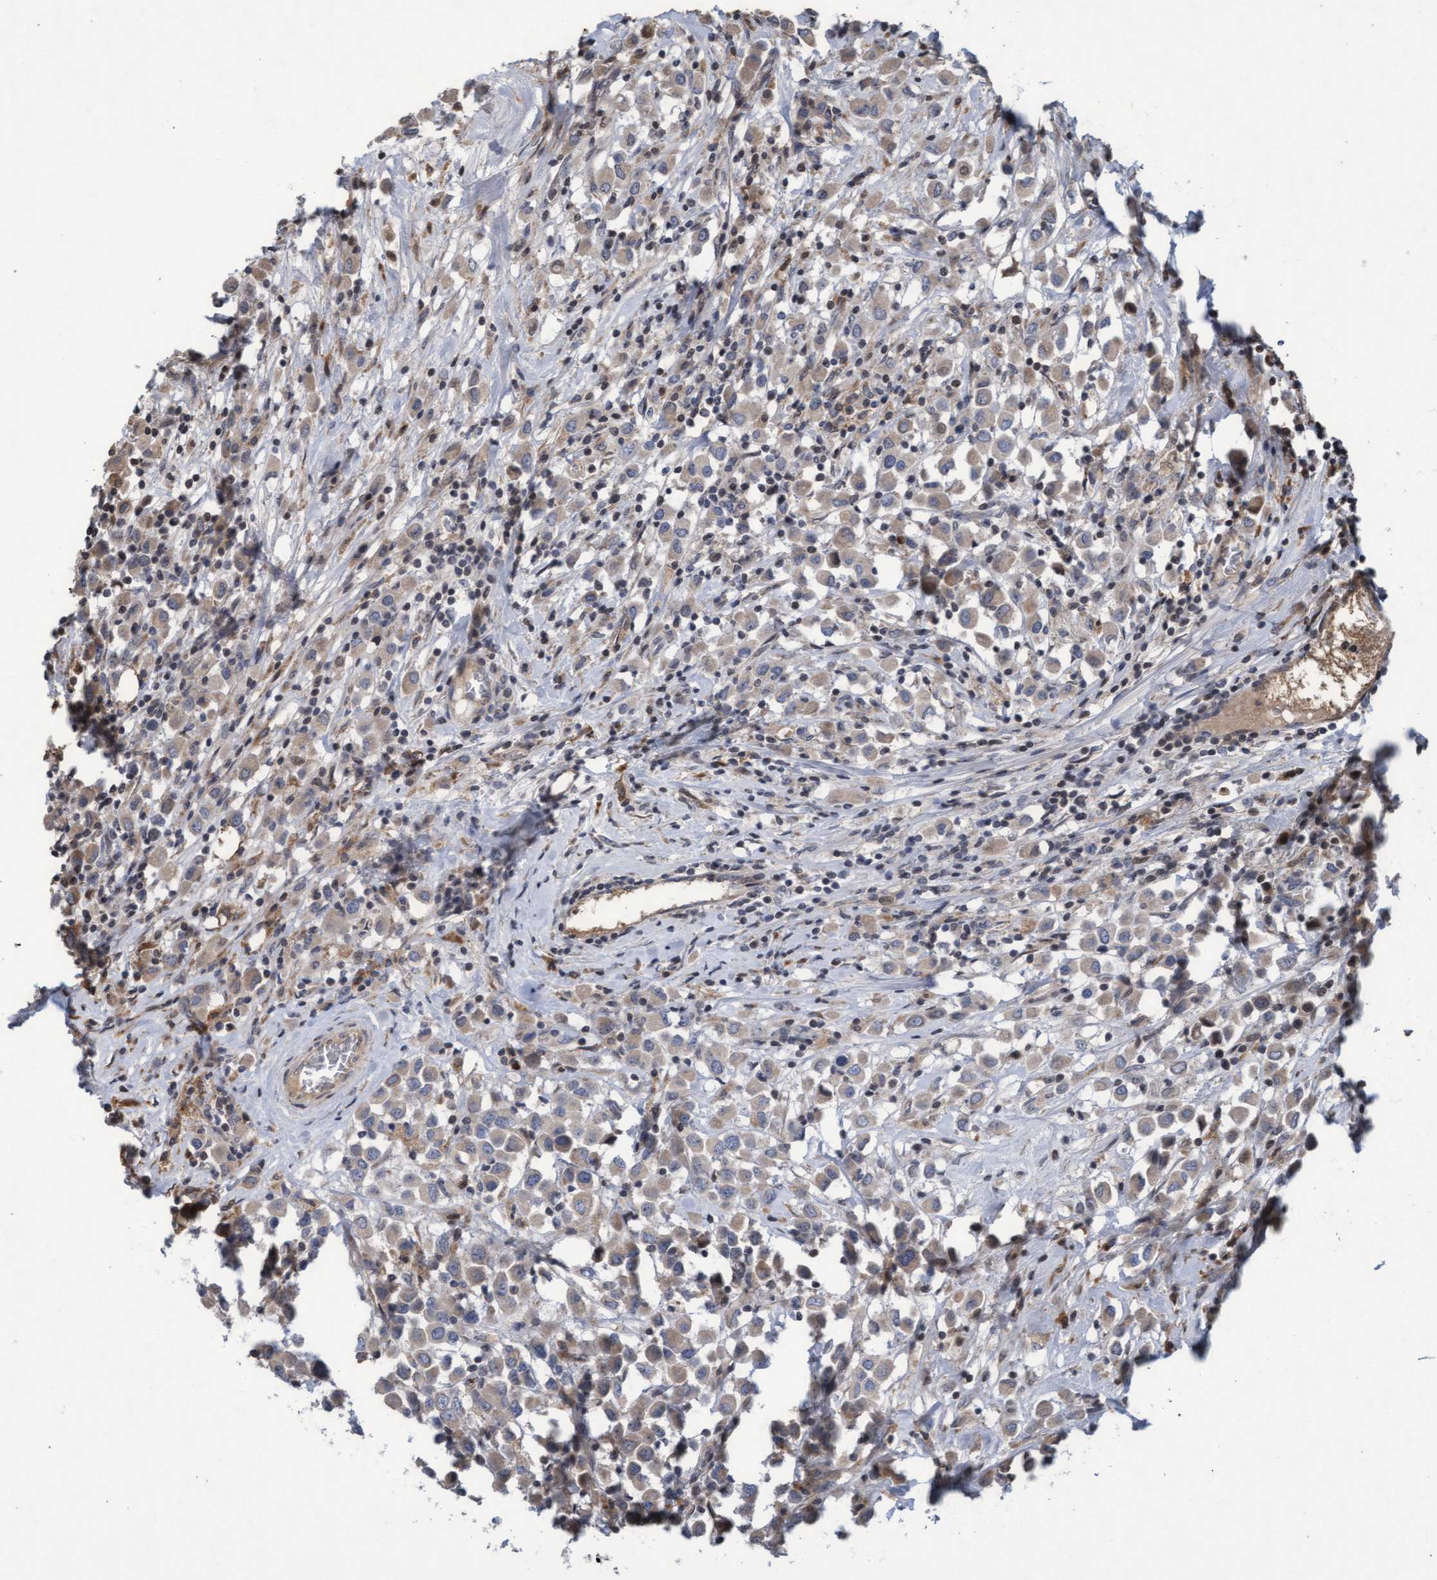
{"staining": {"intensity": "weak", "quantity": ">75%", "location": "cytoplasmic/membranous"}, "tissue": "breast cancer", "cell_type": "Tumor cells", "image_type": "cancer", "snomed": [{"axis": "morphology", "description": "Duct carcinoma"}, {"axis": "topography", "description": "Breast"}], "caption": "Immunohistochemistry (IHC) (DAB) staining of breast cancer shows weak cytoplasmic/membranous protein expression in about >75% of tumor cells.", "gene": "KCNC2", "patient": {"sex": "female", "age": 61}}